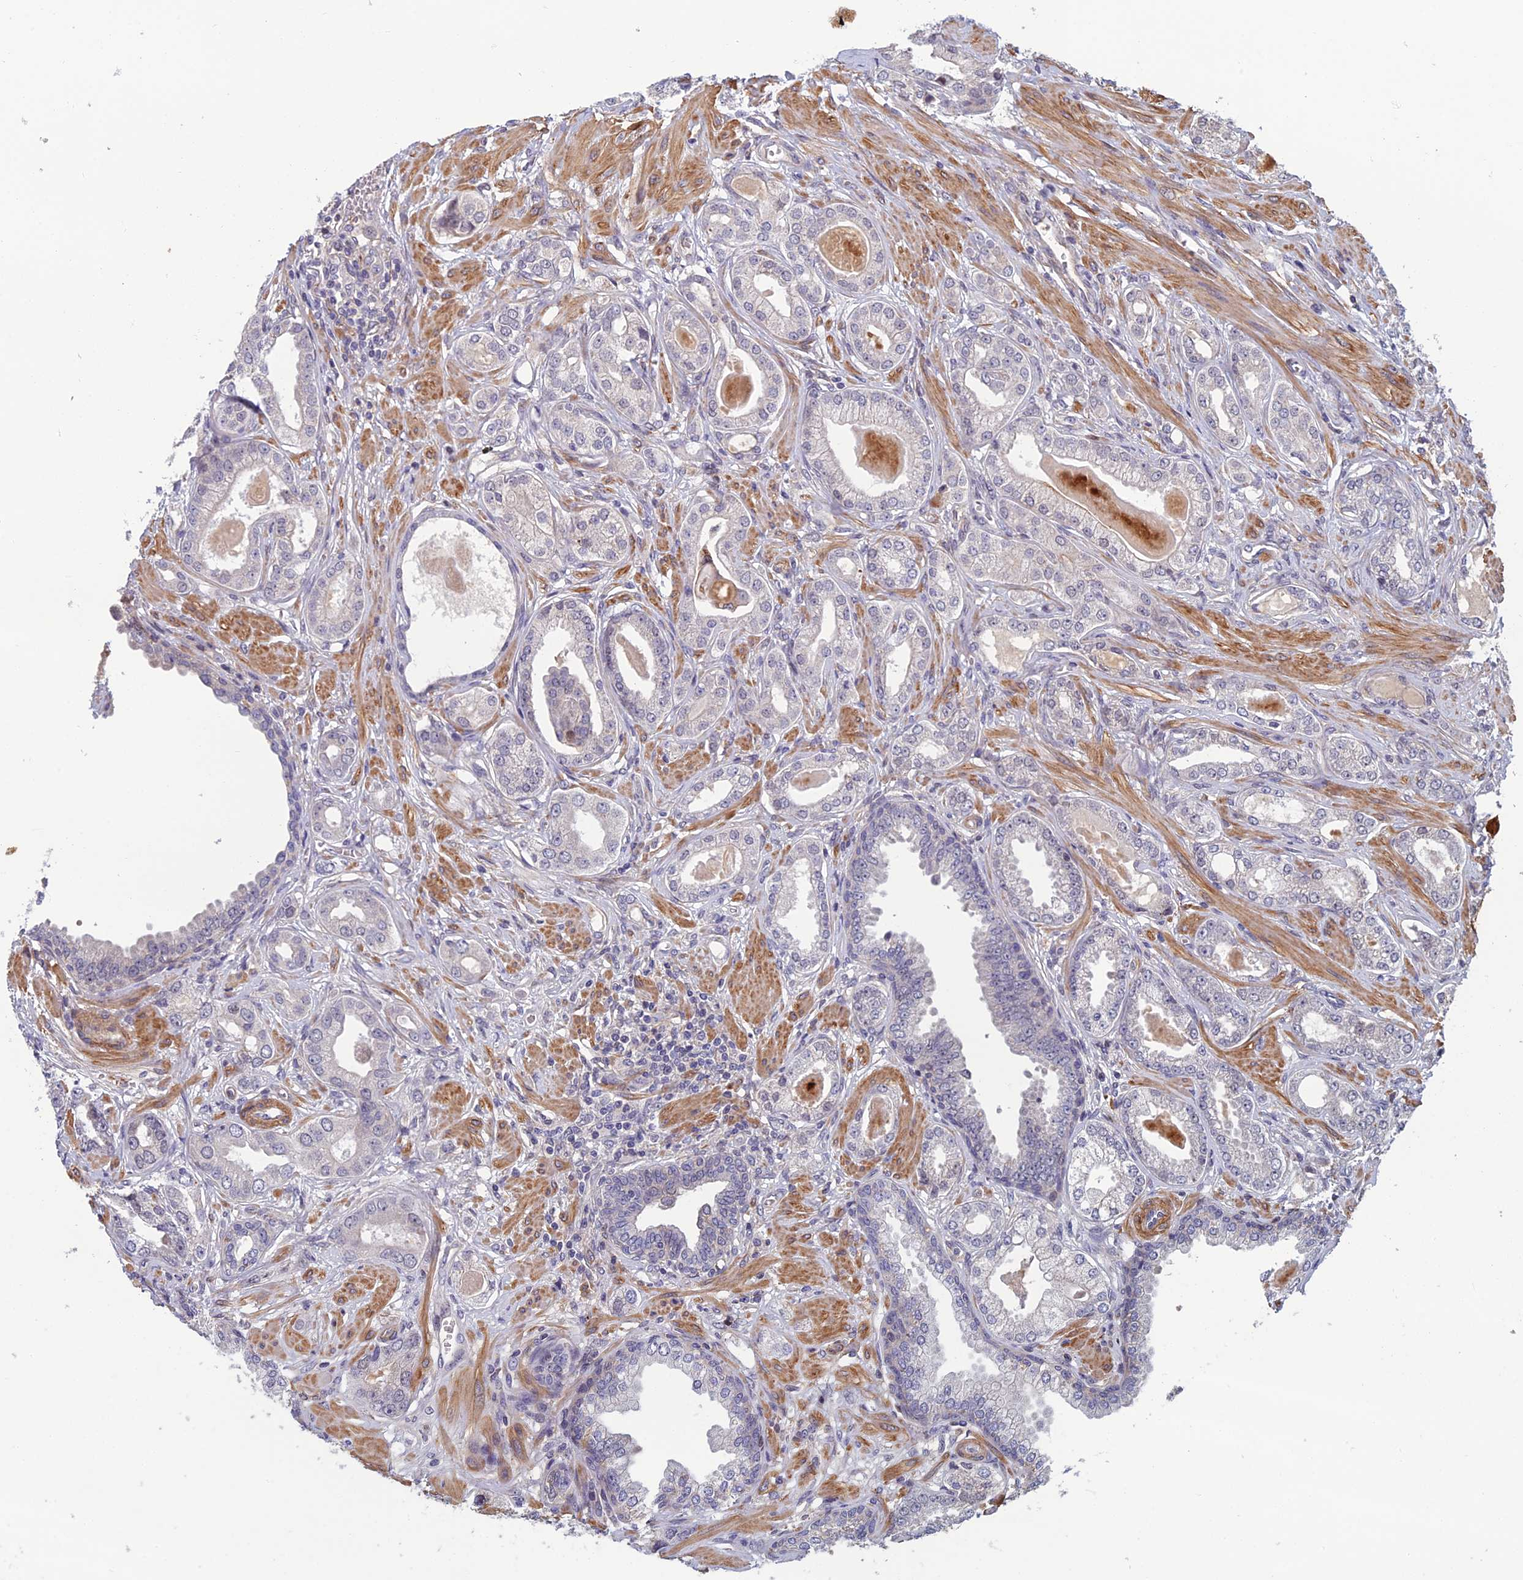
{"staining": {"intensity": "negative", "quantity": "none", "location": "none"}, "tissue": "prostate cancer", "cell_type": "Tumor cells", "image_type": "cancer", "snomed": [{"axis": "morphology", "description": "Adenocarcinoma, Low grade"}, {"axis": "topography", "description": "Prostate"}], "caption": "Tumor cells are negative for protein expression in human adenocarcinoma (low-grade) (prostate). Nuclei are stained in blue.", "gene": "CCDC183", "patient": {"sex": "male", "age": 64}}